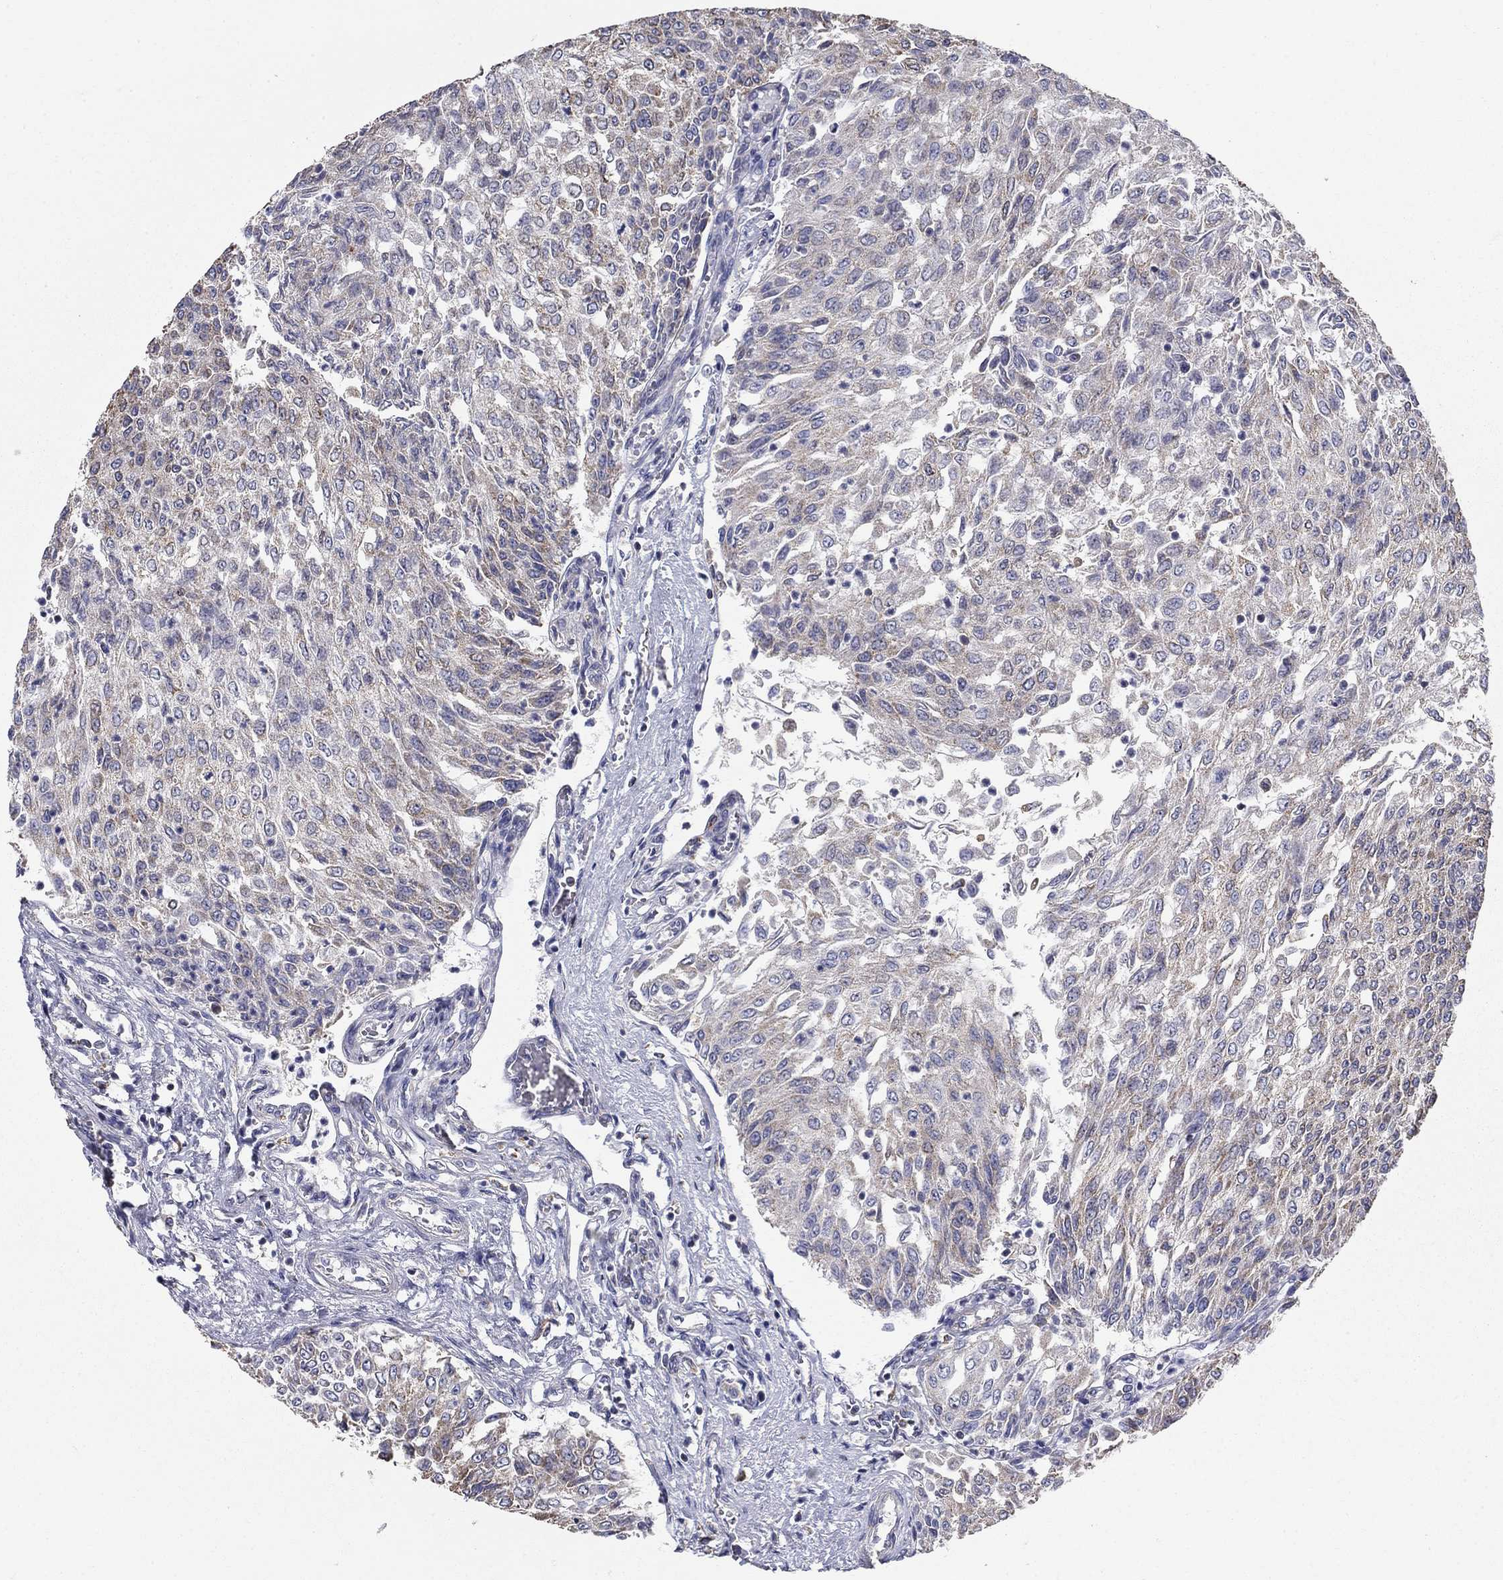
{"staining": {"intensity": "negative", "quantity": "none", "location": "none"}, "tissue": "urothelial cancer", "cell_type": "Tumor cells", "image_type": "cancer", "snomed": [{"axis": "morphology", "description": "Urothelial carcinoma, Low grade"}, {"axis": "topography", "description": "Urinary bladder"}], "caption": "An image of urothelial carcinoma (low-grade) stained for a protein demonstrates no brown staining in tumor cells.", "gene": "NME5", "patient": {"sex": "male", "age": 78}}